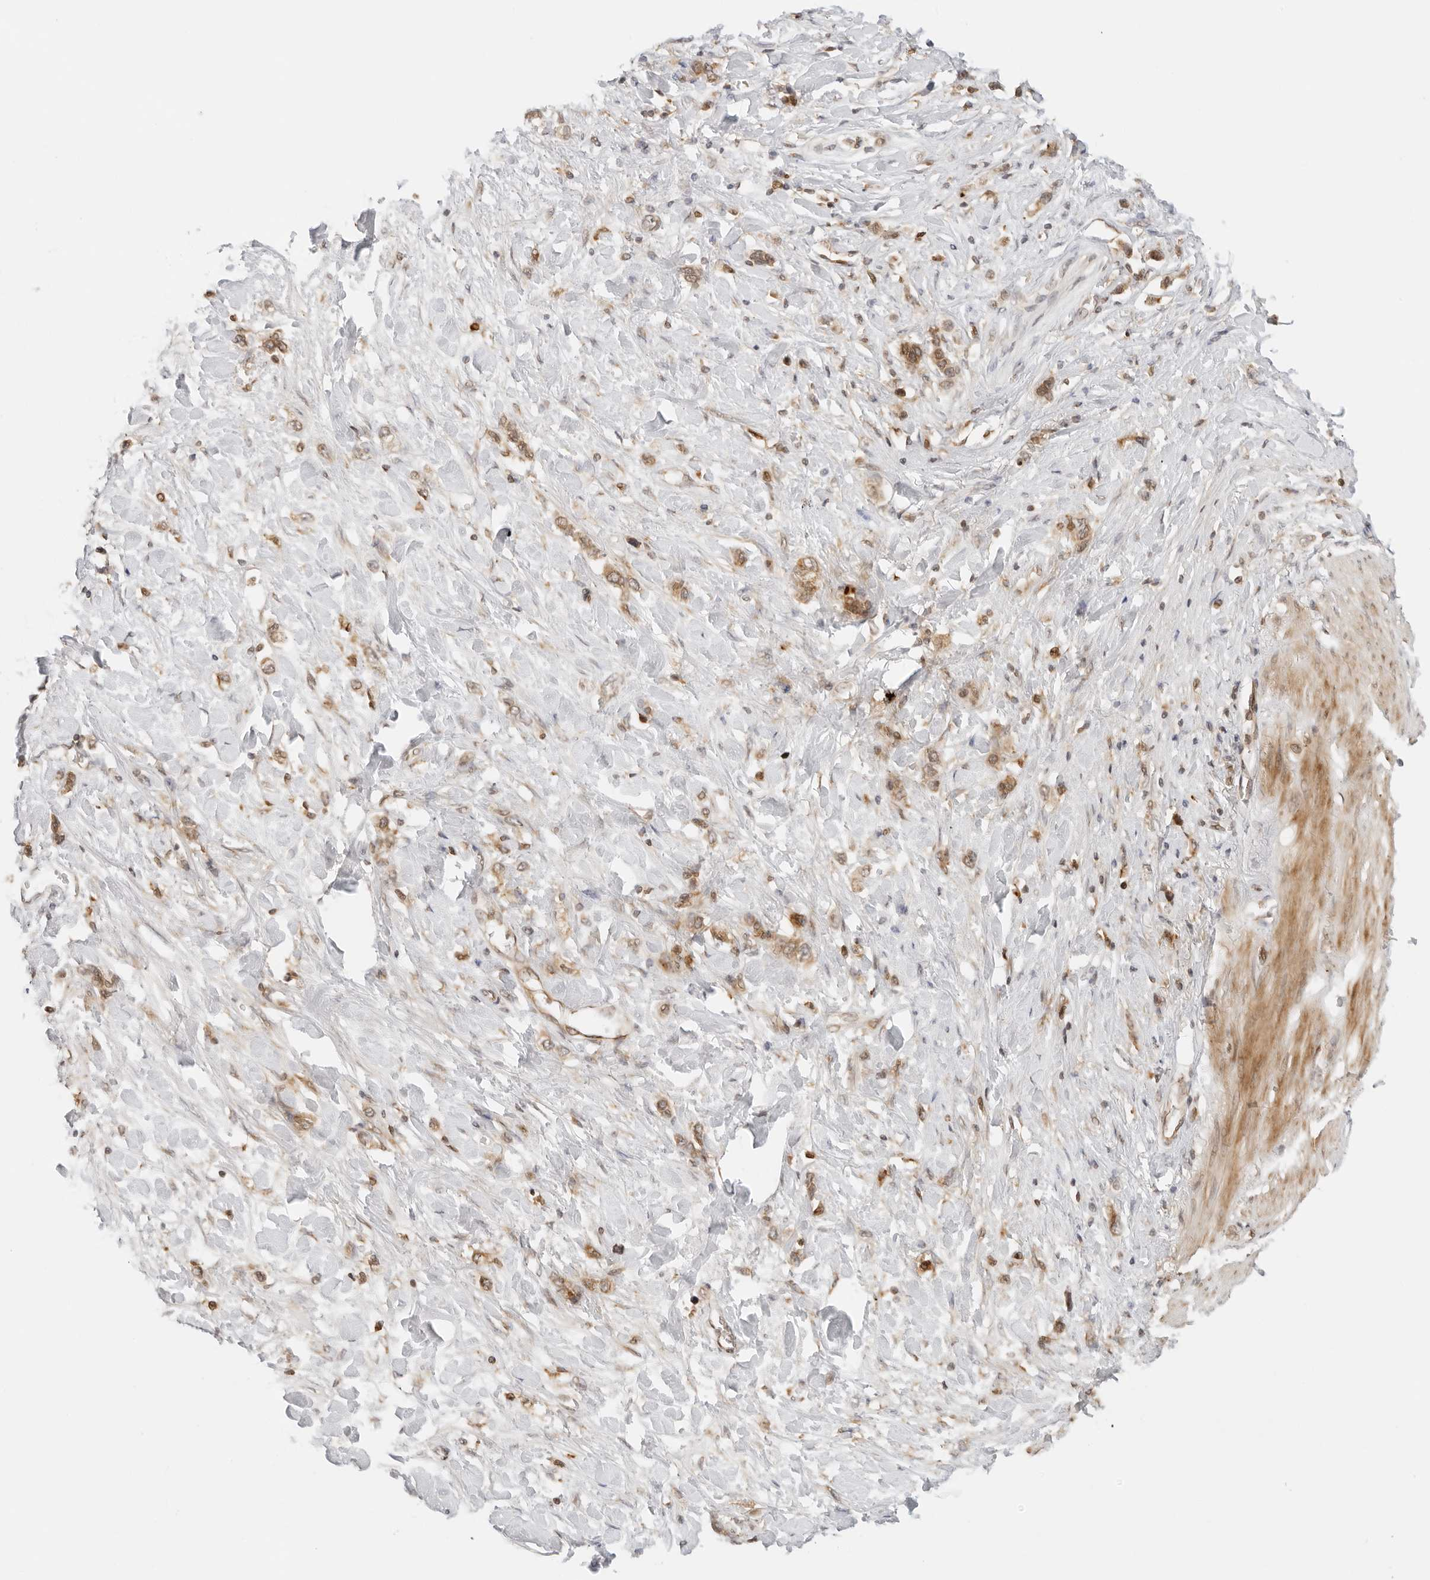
{"staining": {"intensity": "moderate", "quantity": ">75%", "location": "cytoplasmic/membranous"}, "tissue": "stomach cancer", "cell_type": "Tumor cells", "image_type": "cancer", "snomed": [{"axis": "morphology", "description": "Adenocarcinoma, NOS"}, {"axis": "topography", "description": "Stomach"}], "caption": "Human stomach cancer stained for a protein (brown) displays moderate cytoplasmic/membranous positive staining in approximately >75% of tumor cells.", "gene": "RC3H1", "patient": {"sex": "female", "age": 65}}